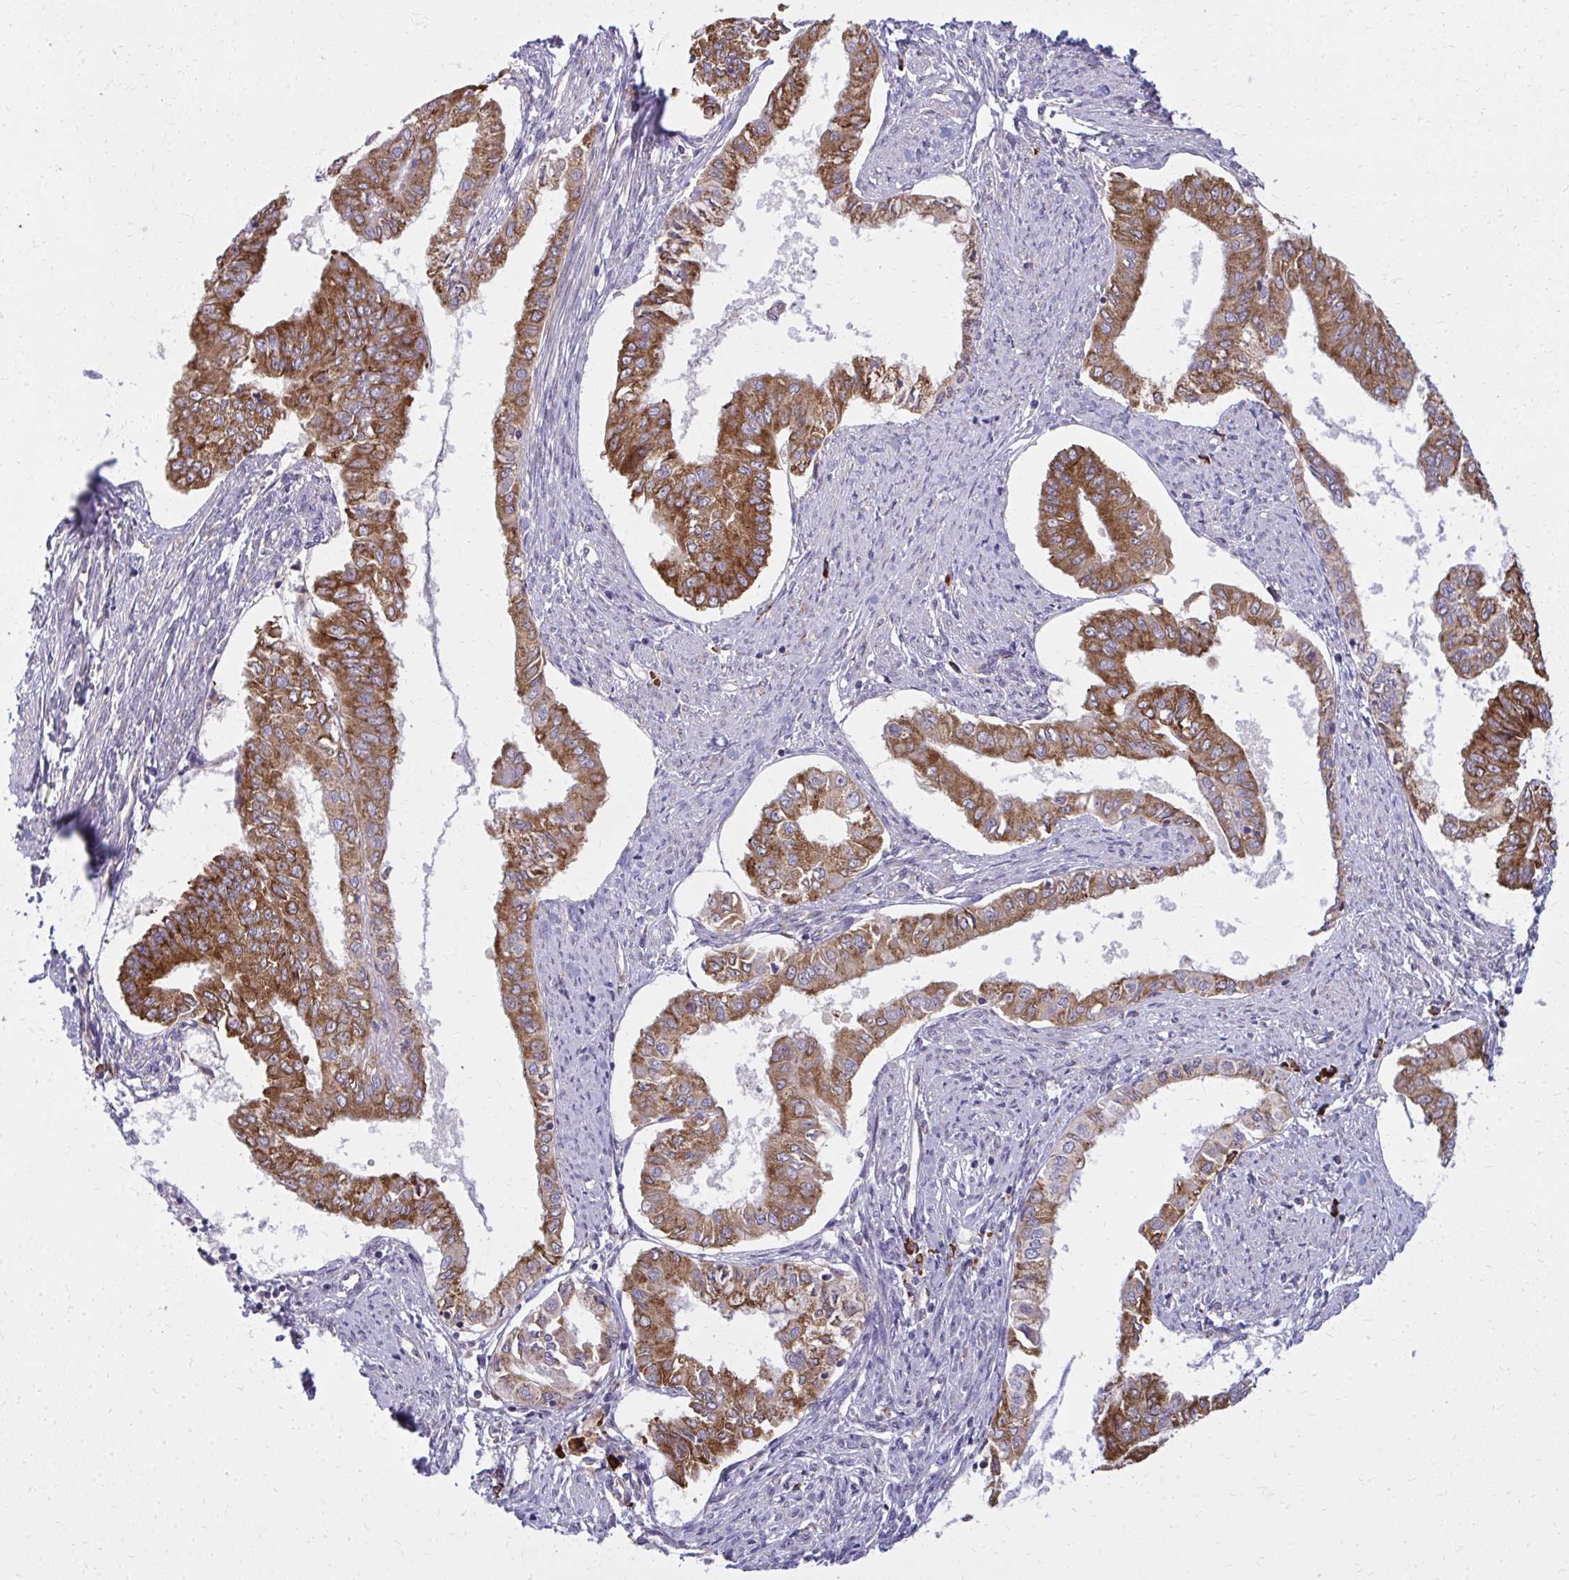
{"staining": {"intensity": "moderate", "quantity": ">75%", "location": "cytoplasmic/membranous"}, "tissue": "endometrial cancer", "cell_type": "Tumor cells", "image_type": "cancer", "snomed": [{"axis": "morphology", "description": "Adenocarcinoma, NOS"}, {"axis": "topography", "description": "Endometrium"}], "caption": "High-magnification brightfield microscopy of endometrial adenocarcinoma stained with DAB (3,3'-diaminobenzidine) (brown) and counterstained with hematoxylin (blue). tumor cells exhibit moderate cytoplasmic/membranous staining is present in approximately>75% of cells.", "gene": "CEMP1", "patient": {"sex": "female", "age": 76}}